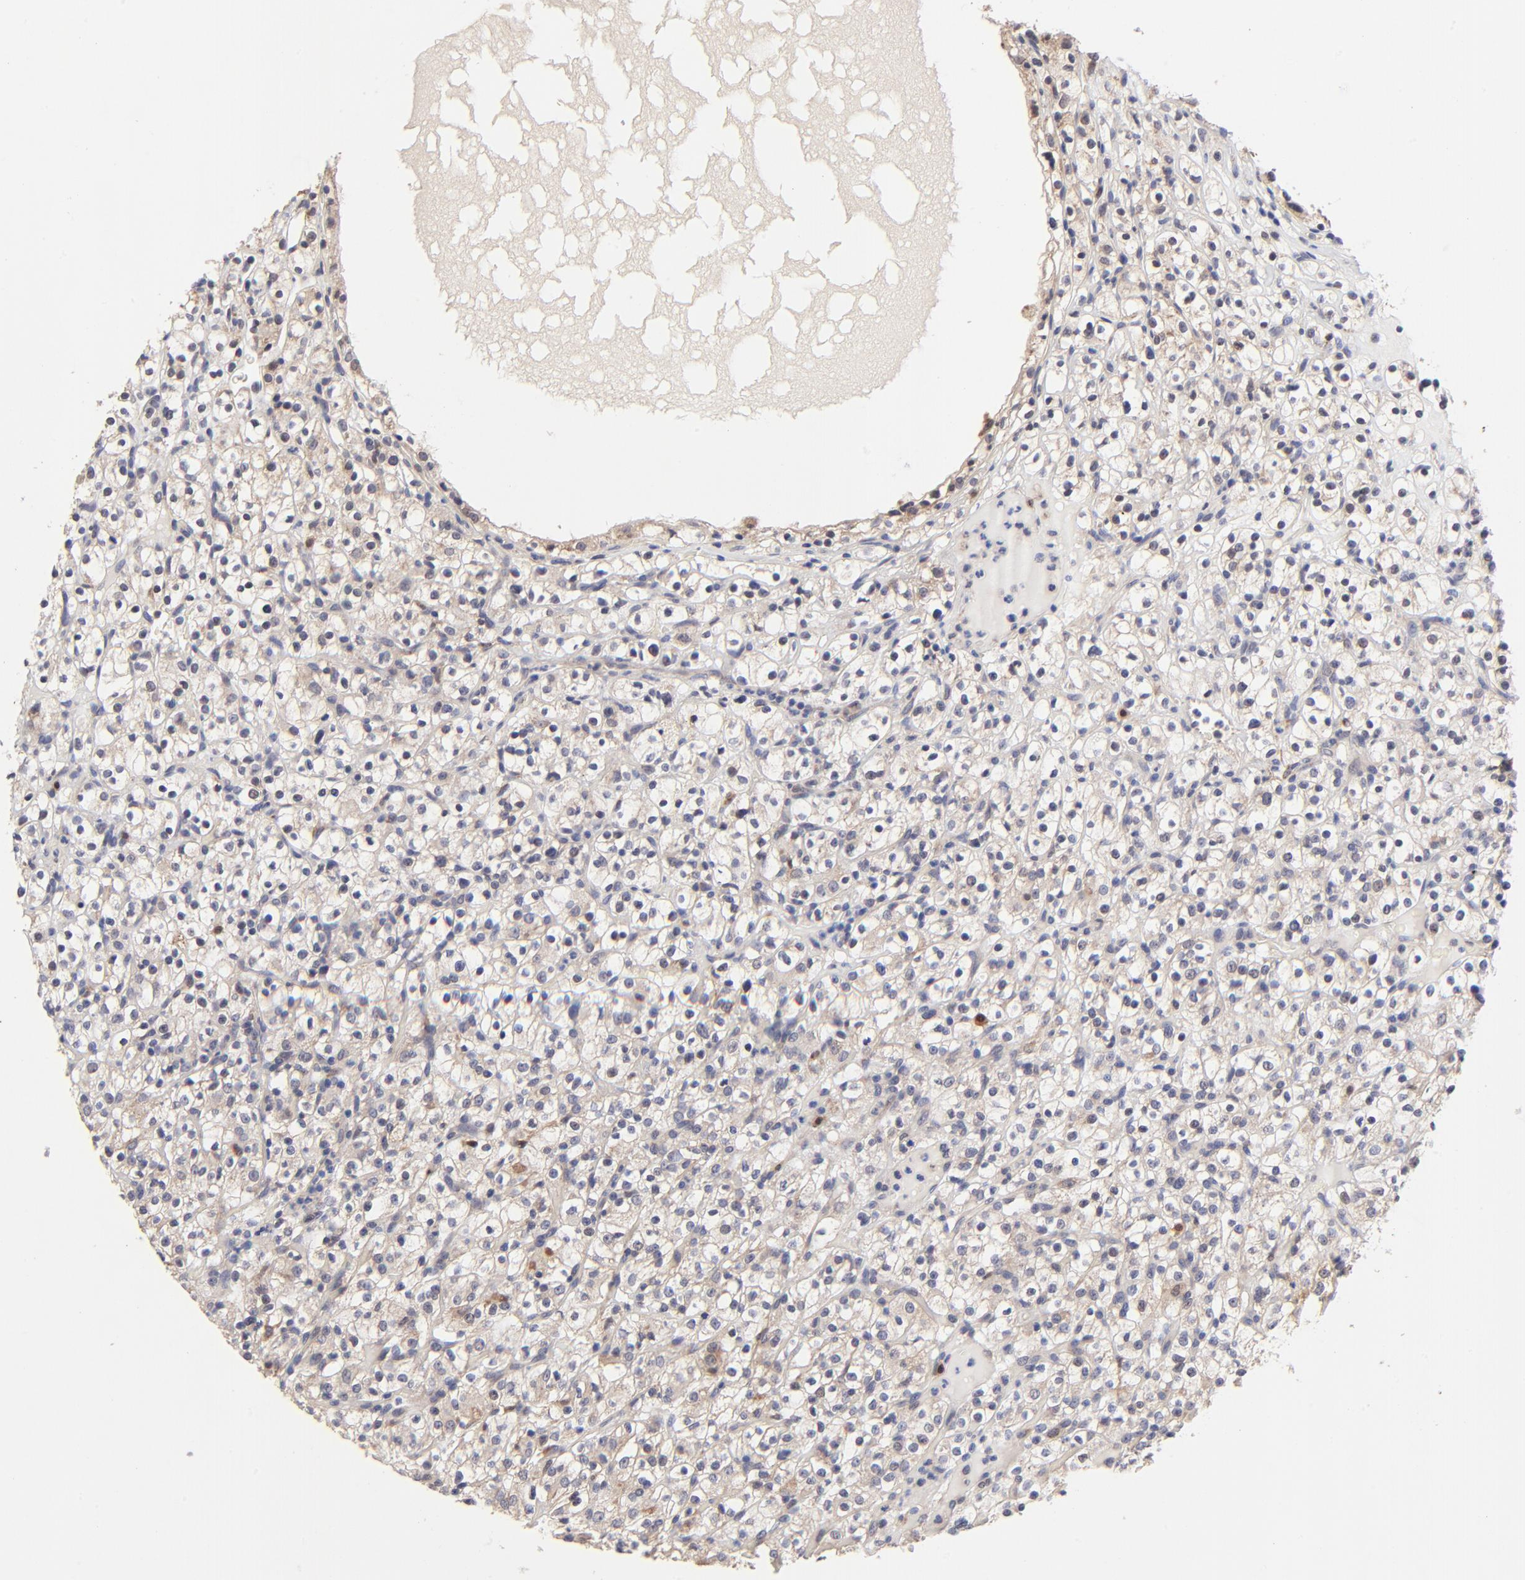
{"staining": {"intensity": "weak", "quantity": "<25%", "location": "cytoplasmic/membranous"}, "tissue": "renal cancer", "cell_type": "Tumor cells", "image_type": "cancer", "snomed": [{"axis": "morphology", "description": "Normal tissue, NOS"}, {"axis": "morphology", "description": "Adenocarcinoma, NOS"}, {"axis": "topography", "description": "Kidney"}], "caption": "Human renal cancer (adenocarcinoma) stained for a protein using IHC displays no expression in tumor cells.", "gene": "FBXL12", "patient": {"sex": "female", "age": 72}}